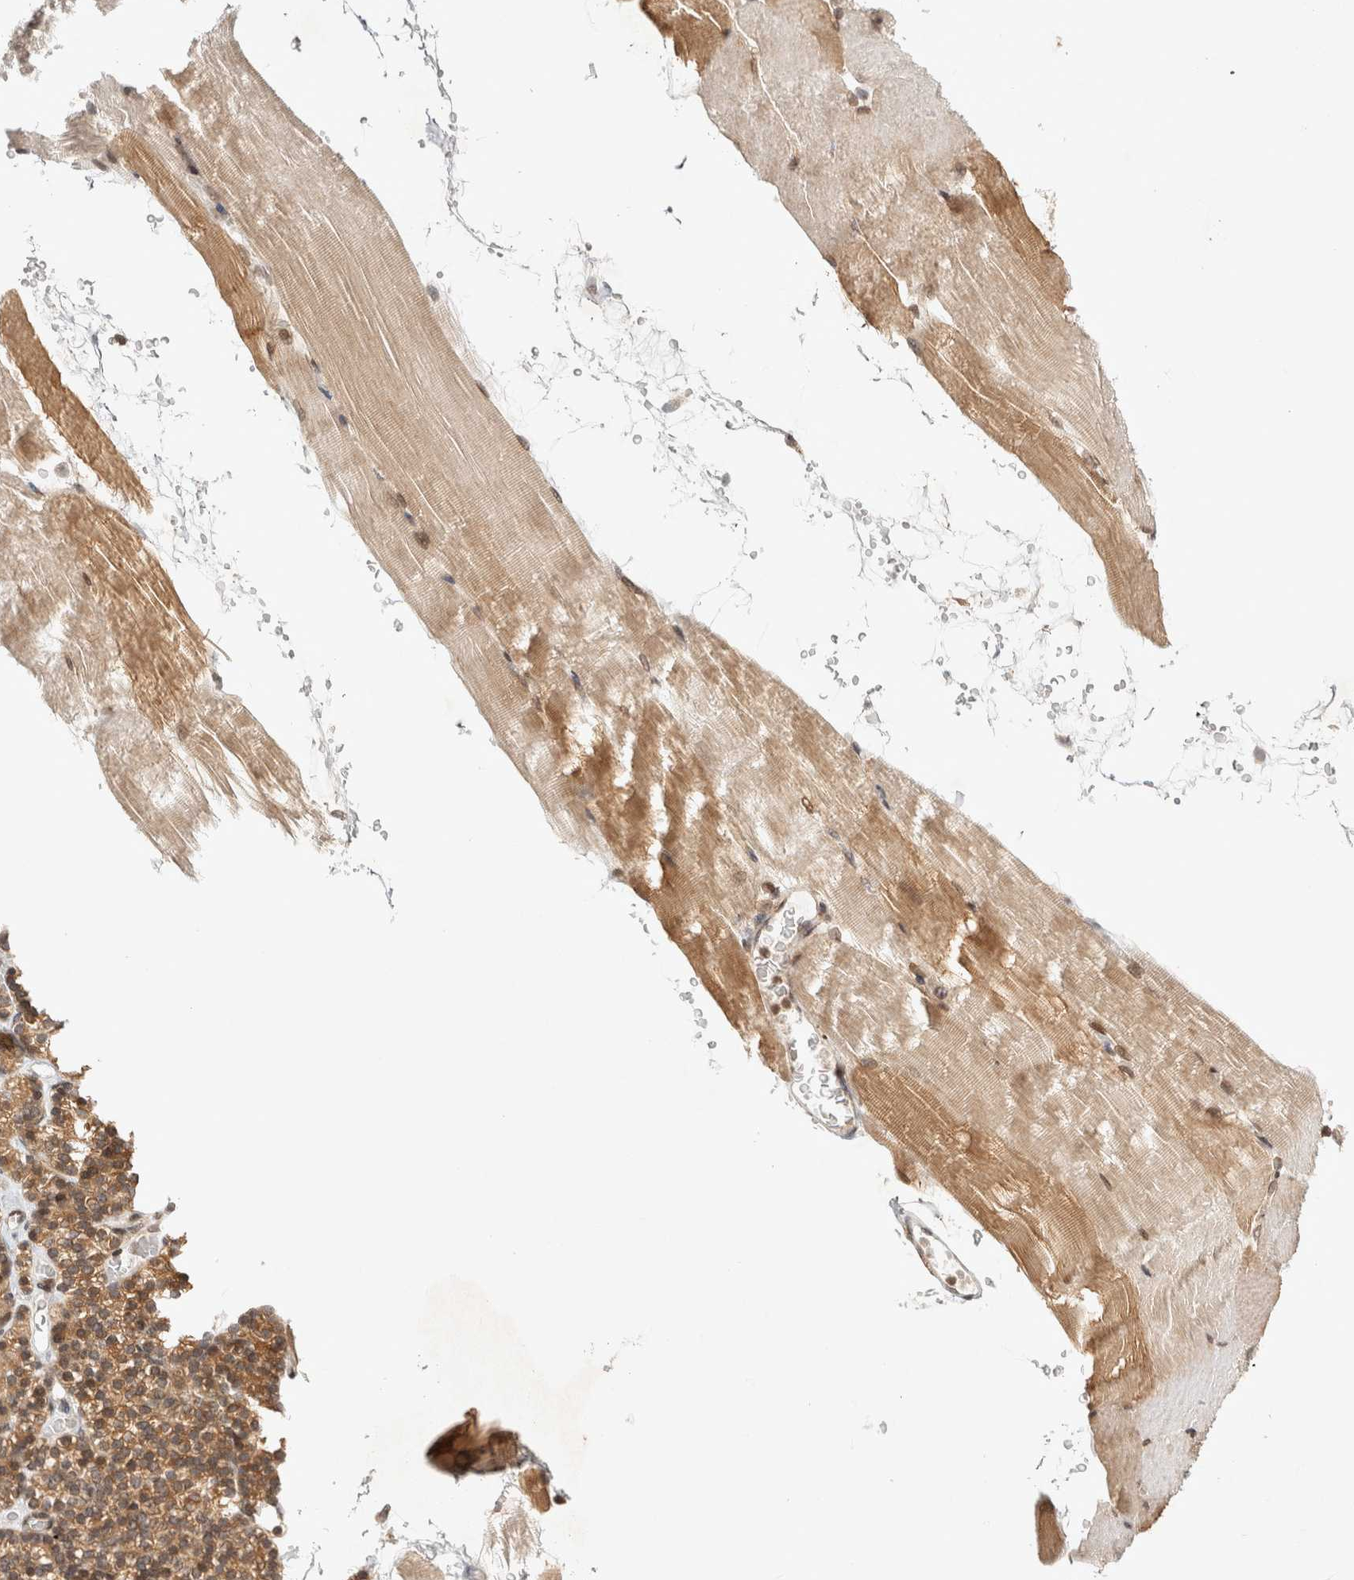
{"staining": {"intensity": "moderate", "quantity": ">75%", "location": "cytoplasmic/membranous,nuclear"}, "tissue": "skeletal muscle", "cell_type": "Myocytes", "image_type": "normal", "snomed": [{"axis": "morphology", "description": "Normal tissue, NOS"}, {"axis": "topography", "description": "Skeletal muscle"}, {"axis": "topography", "description": "Parathyroid gland"}], "caption": "An immunohistochemistry (IHC) micrograph of normal tissue is shown. Protein staining in brown shows moderate cytoplasmic/membranous,nuclear positivity in skeletal muscle within myocytes. (brown staining indicates protein expression, while blue staining denotes nuclei).", "gene": "ZNF318", "patient": {"sex": "female", "age": 37}}